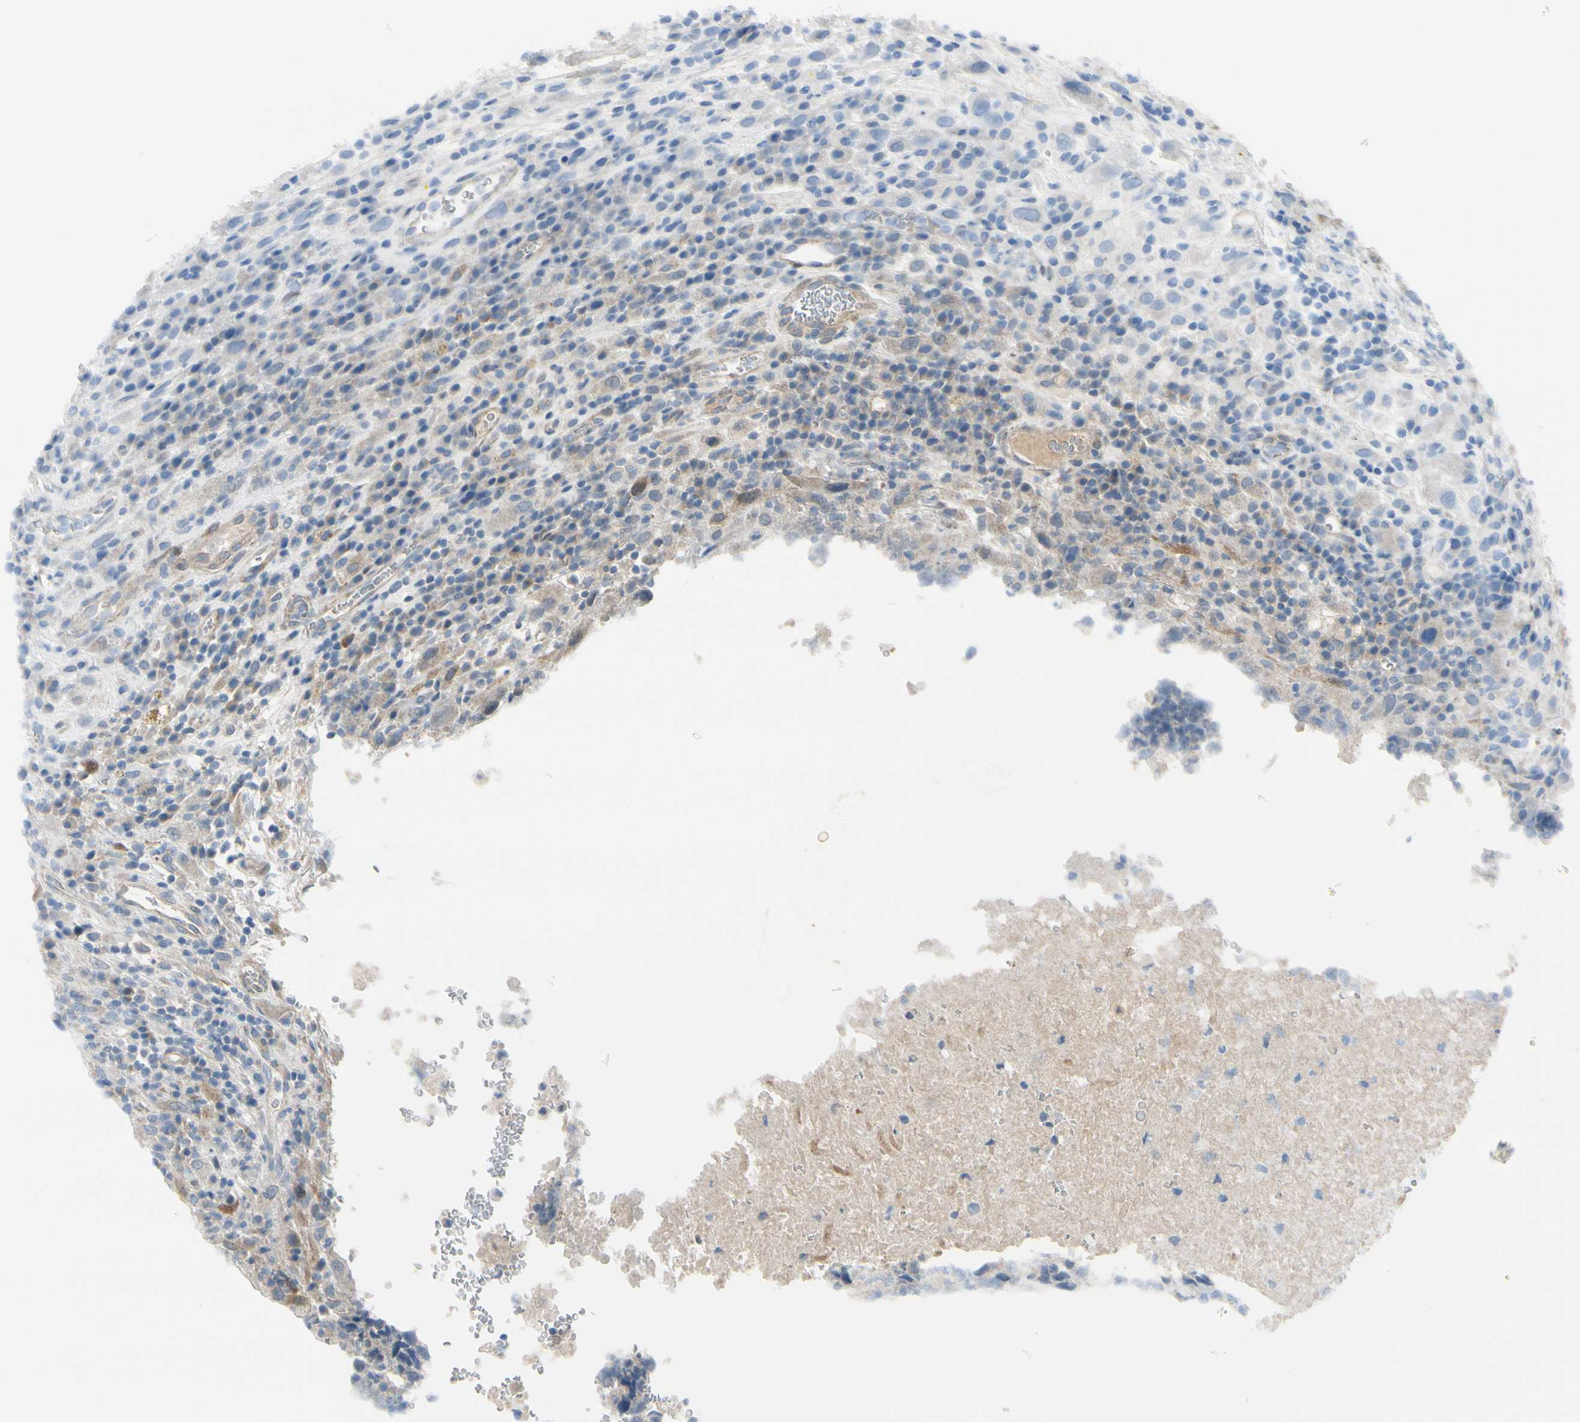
{"staining": {"intensity": "weak", "quantity": "25%-75%", "location": "cytoplasmic/membranous"}, "tissue": "testis cancer", "cell_type": "Tumor cells", "image_type": "cancer", "snomed": [{"axis": "morphology", "description": "Necrosis, NOS"}, {"axis": "morphology", "description": "Carcinoma, Embryonal, NOS"}, {"axis": "topography", "description": "Testis"}], "caption": "IHC (DAB (3,3'-diaminobenzidine)) staining of testis cancer (embryonal carcinoma) displays weak cytoplasmic/membranous protein staining in approximately 25%-75% of tumor cells.", "gene": "FHL2", "patient": {"sex": "male", "age": 19}}